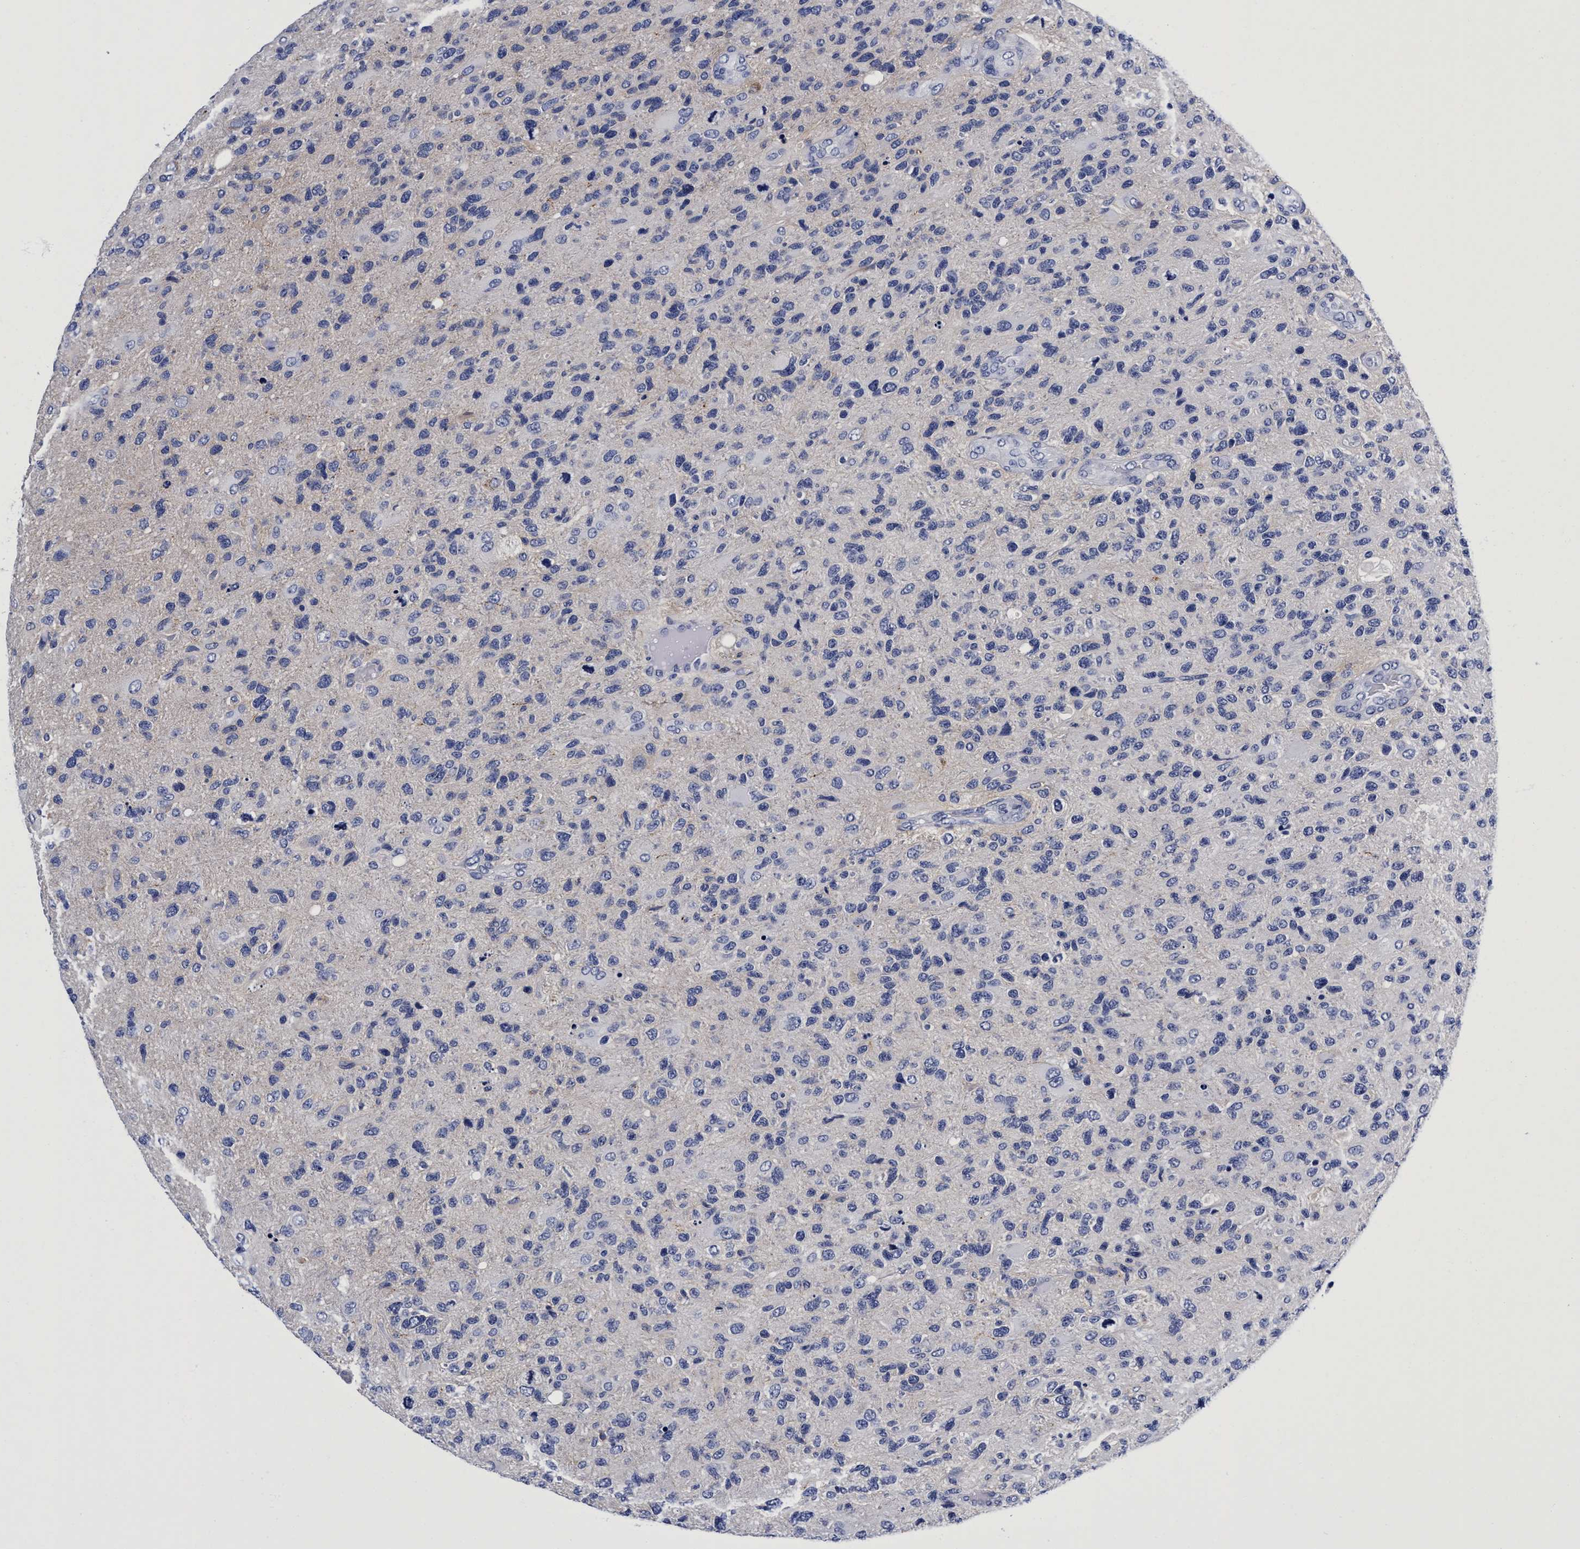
{"staining": {"intensity": "negative", "quantity": "none", "location": "none"}, "tissue": "glioma", "cell_type": "Tumor cells", "image_type": "cancer", "snomed": [{"axis": "morphology", "description": "Glioma, malignant, High grade"}, {"axis": "topography", "description": "Brain"}], "caption": "A micrograph of malignant high-grade glioma stained for a protein shows no brown staining in tumor cells. (DAB IHC, high magnification).", "gene": "PLPPR1", "patient": {"sex": "female", "age": 58}}